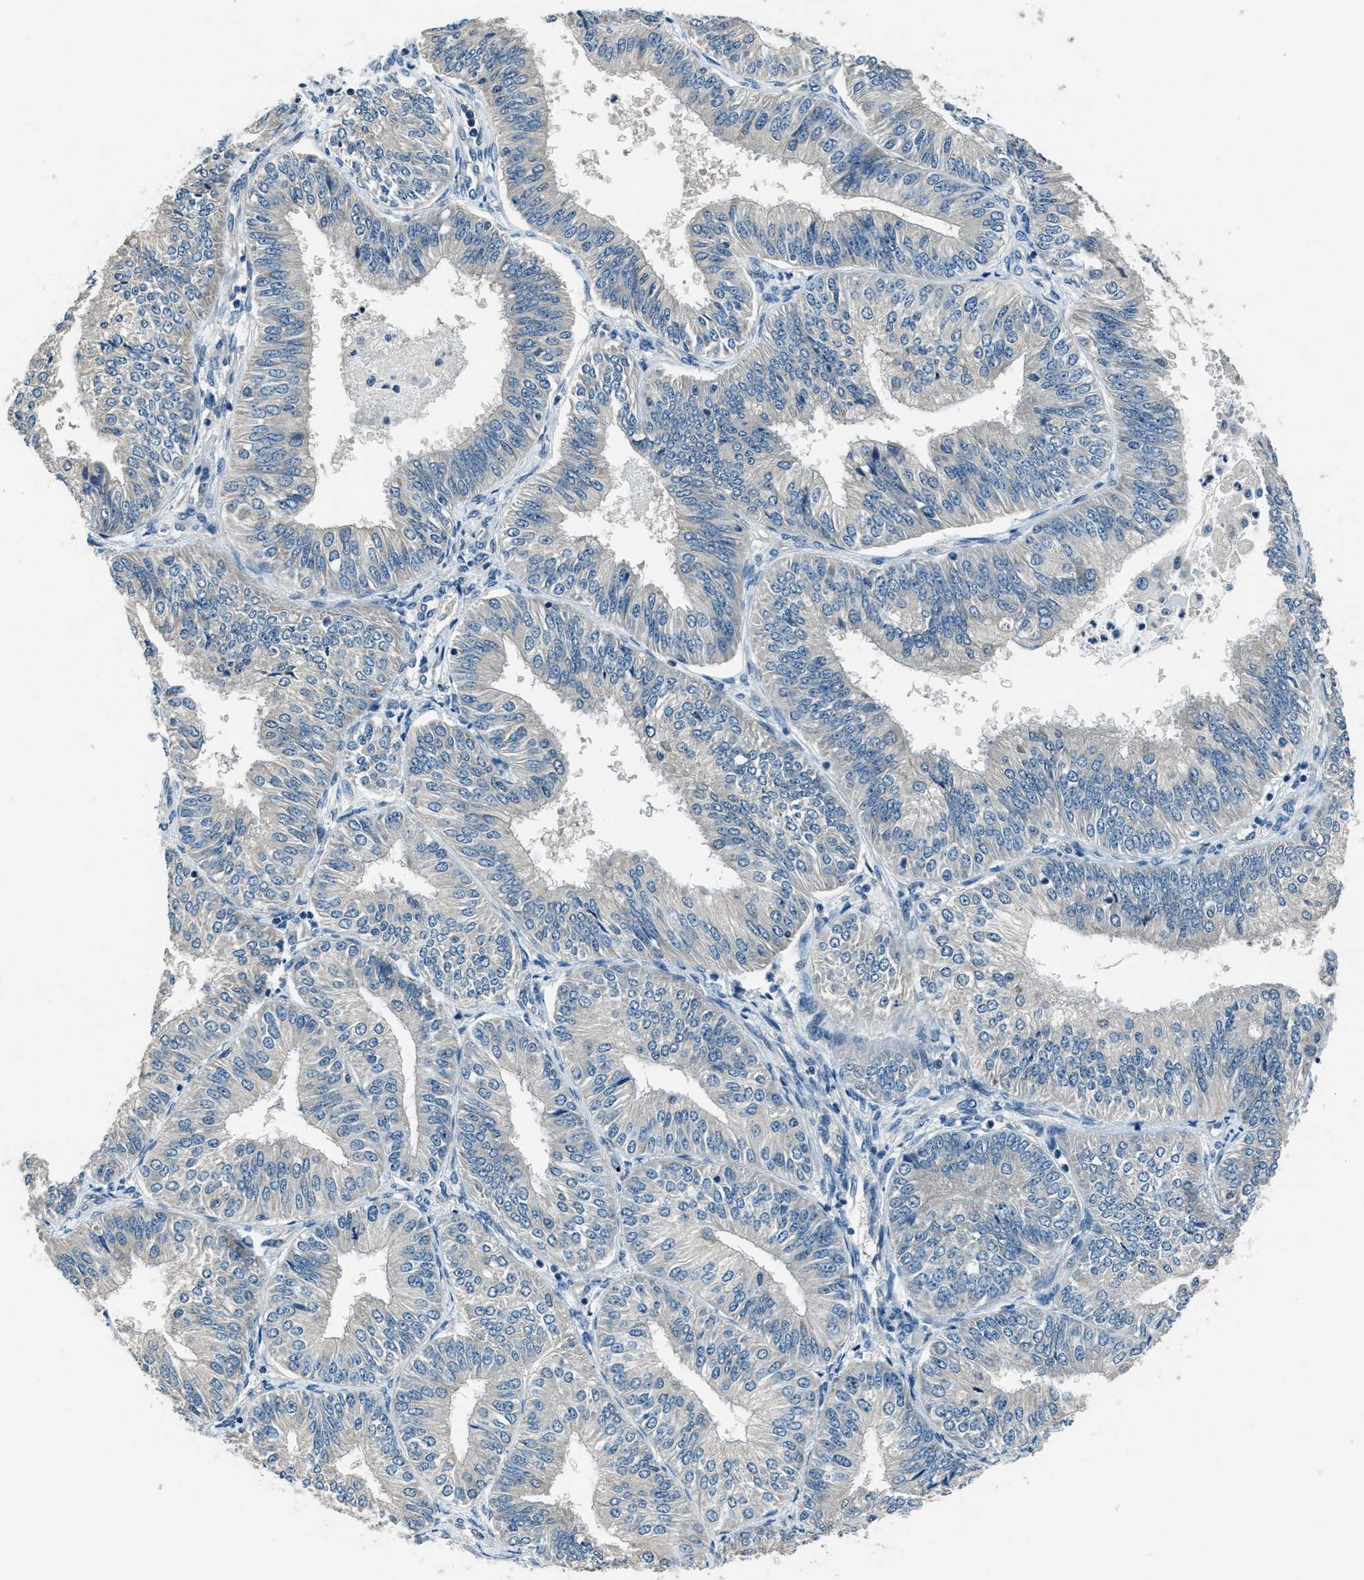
{"staining": {"intensity": "weak", "quantity": "<25%", "location": "cytoplasmic/membranous"}, "tissue": "endometrial cancer", "cell_type": "Tumor cells", "image_type": "cancer", "snomed": [{"axis": "morphology", "description": "Adenocarcinoma, NOS"}, {"axis": "topography", "description": "Endometrium"}], "caption": "A high-resolution micrograph shows immunohistochemistry (IHC) staining of endometrial cancer, which reveals no significant expression in tumor cells.", "gene": "NME8", "patient": {"sex": "female", "age": 58}}